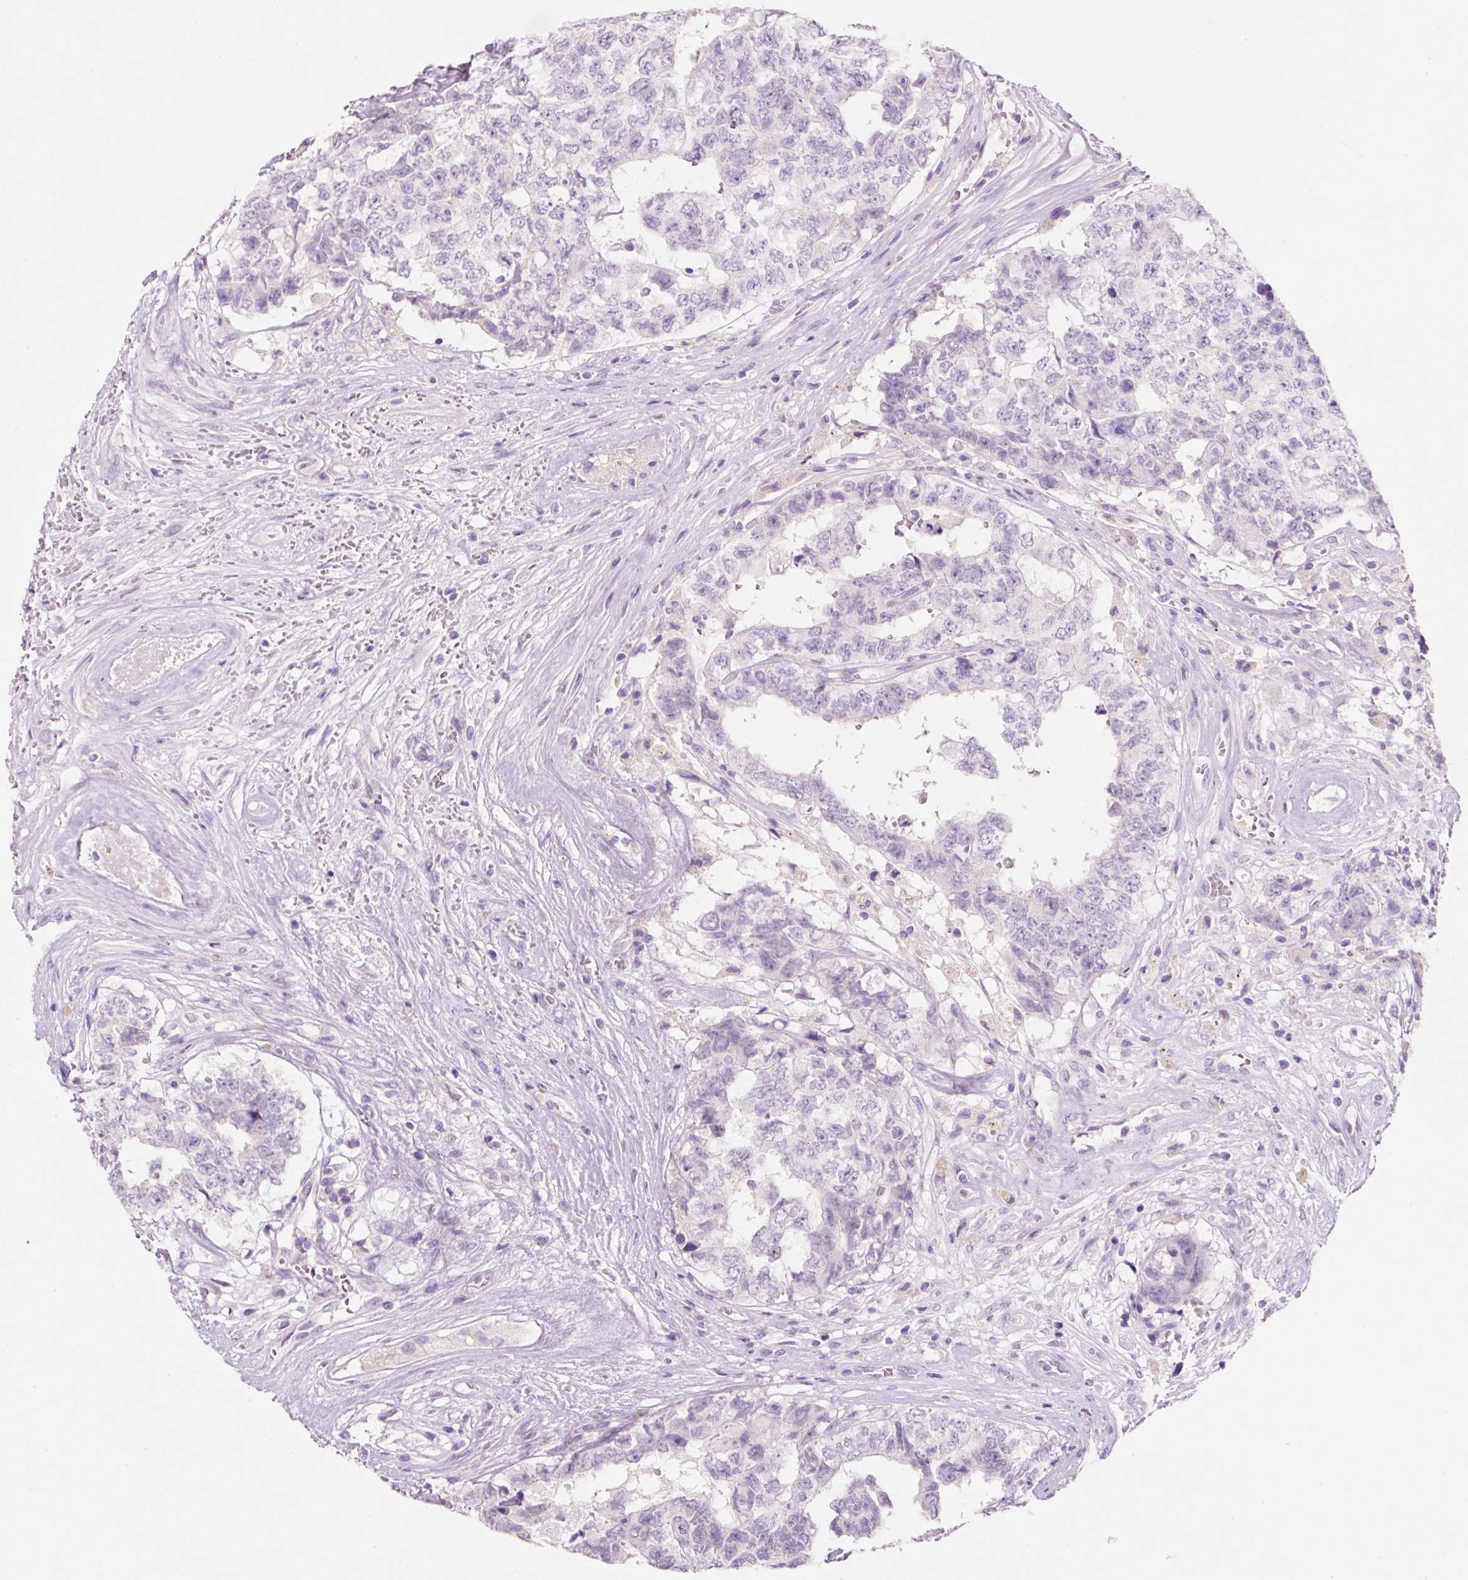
{"staining": {"intensity": "negative", "quantity": "none", "location": "none"}, "tissue": "testis cancer", "cell_type": "Tumor cells", "image_type": "cancer", "snomed": [{"axis": "morphology", "description": "Normal tissue, NOS"}, {"axis": "morphology", "description": "Carcinoma, Embryonal, NOS"}, {"axis": "topography", "description": "Testis"}, {"axis": "topography", "description": "Epididymis"}], "caption": "Image shows no significant protein expression in tumor cells of testis embryonal carcinoma.", "gene": "SYP", "patient": {"sex": "male", "age": 25}}